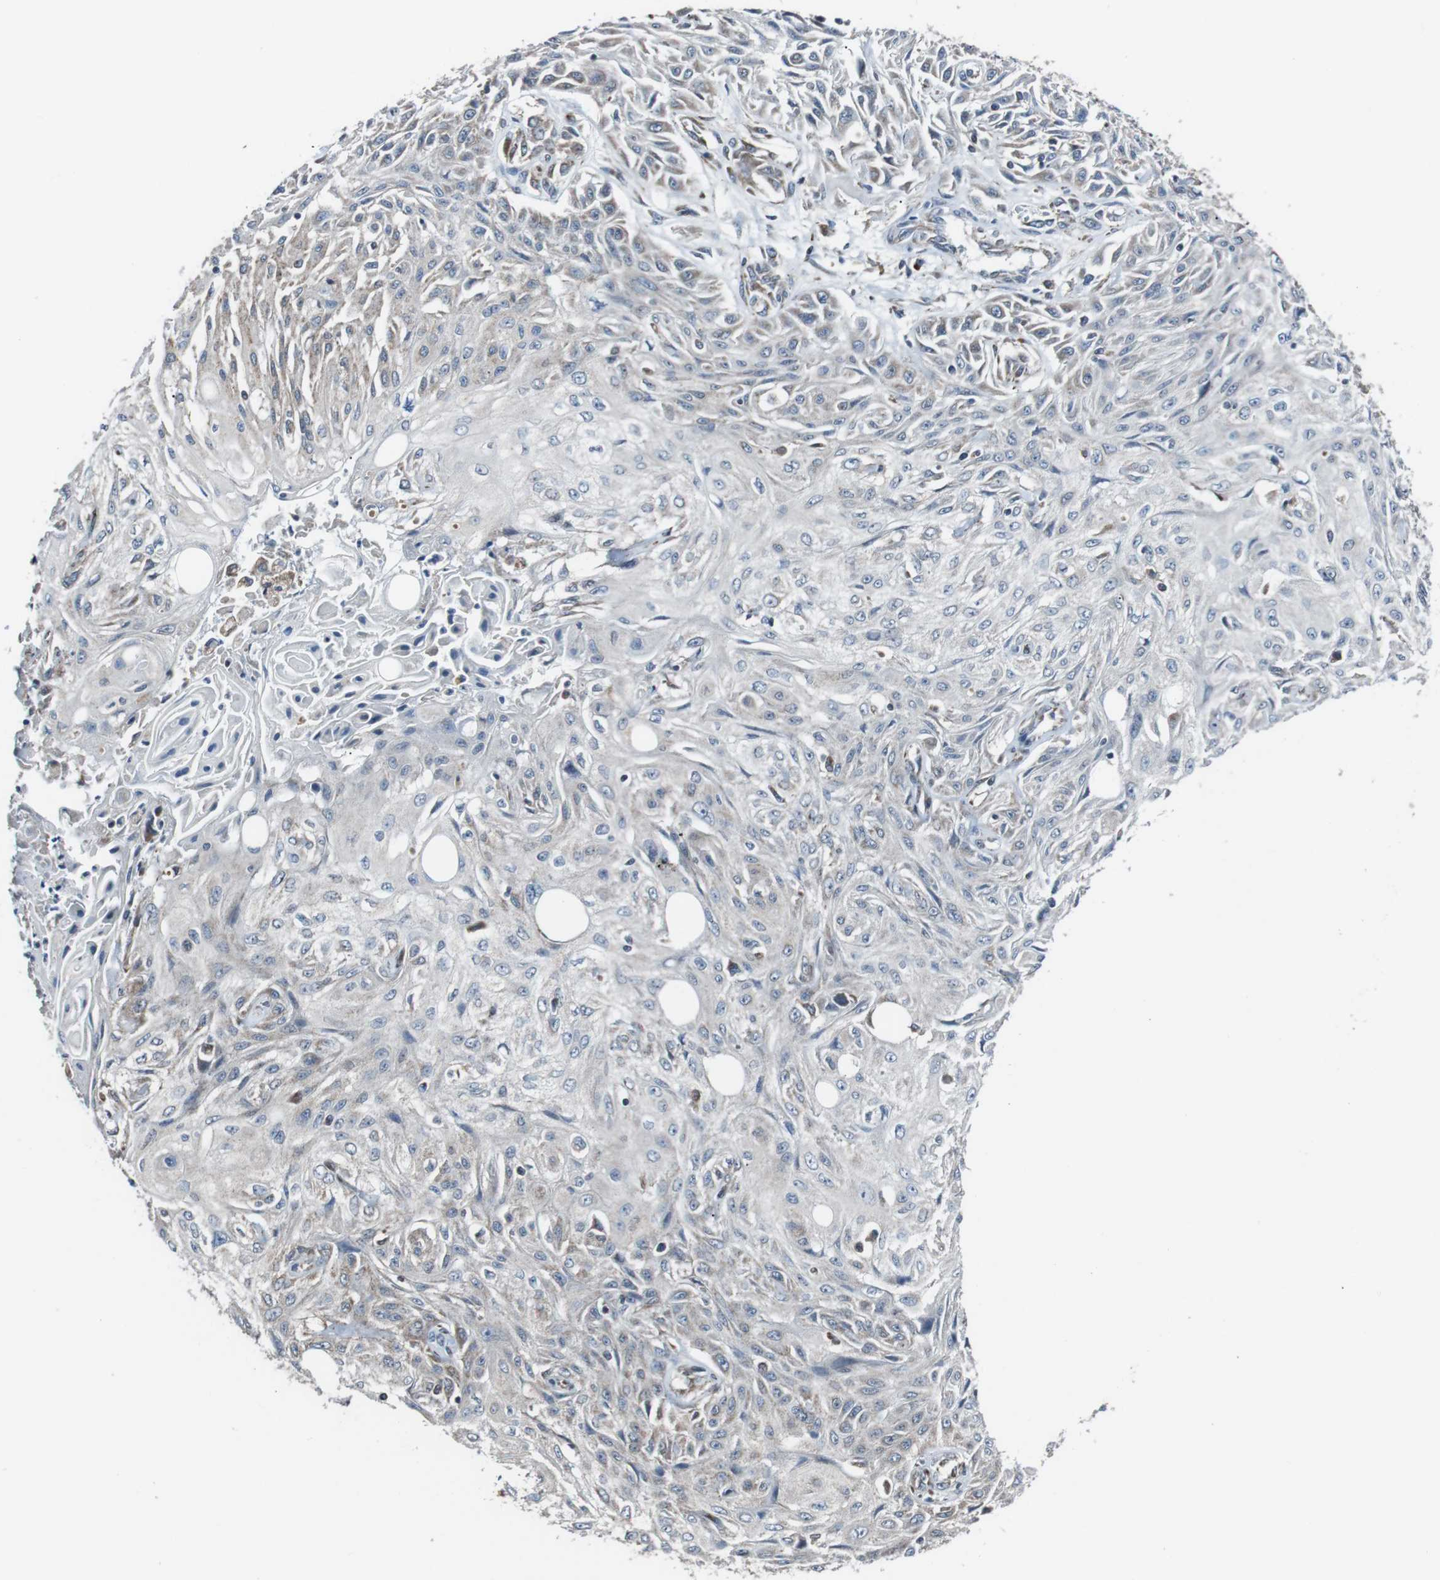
{"staining": {"intensity": "negative", "quantity": "none", "location": "none"}, "tissue": "skin cancer", "cell_type": "Tumor cells", "image_type": "cancer", "snomed": [{"axis": "morphology", "description": "Squamous cell carcinoma, NOS"}, {"axis": "topography", "description": "Skin"}], "caption": "Skin squamous cell carcinoma was stained to show a protein in brown. There is no significant staining in tumor cells.", "gene": "CISD2", "patient": {"sex": "male", "age": 75}}